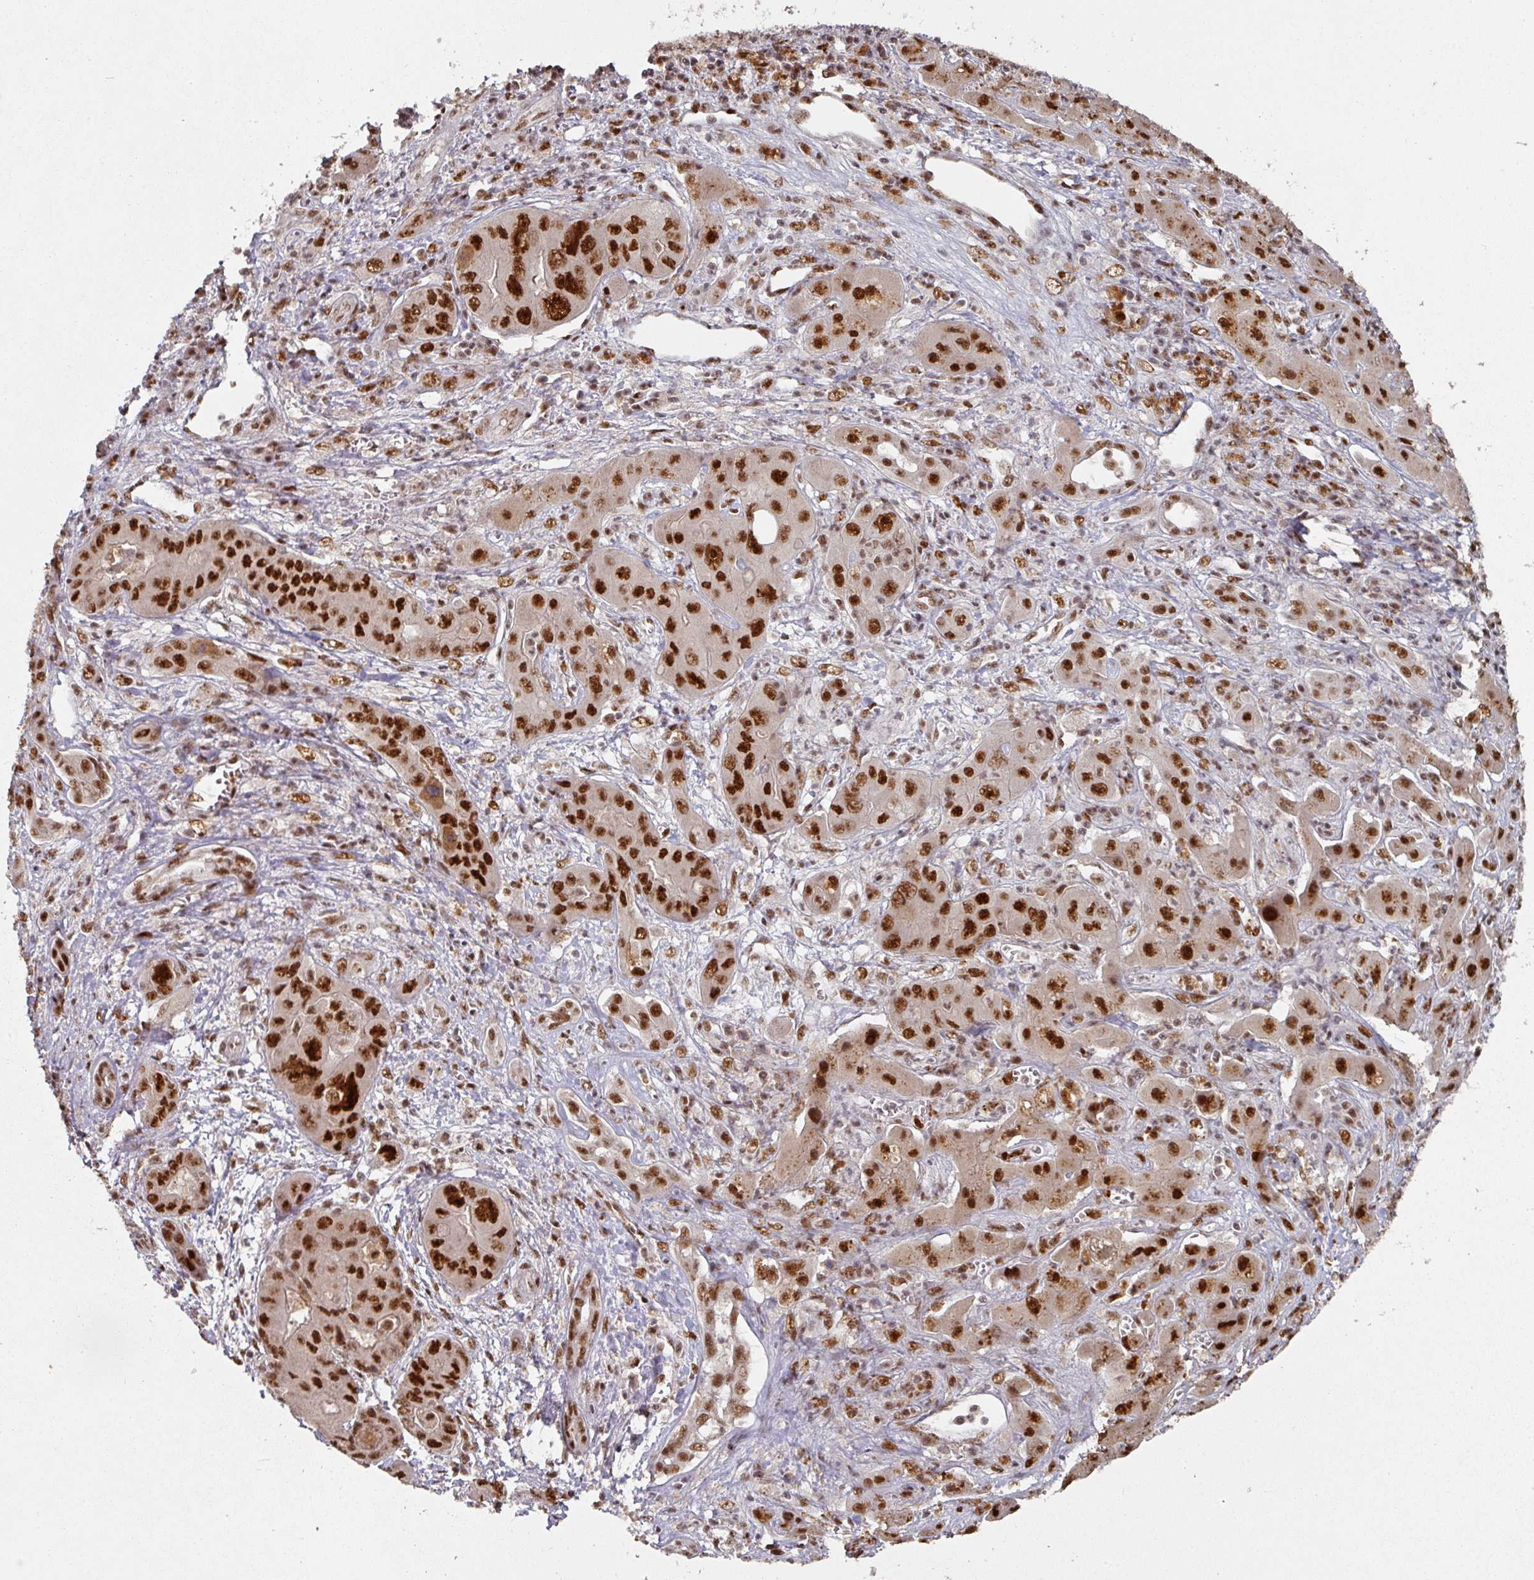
{"staining": {"intensity": "strong", "quantity": ">75%", "location": "nuclear"}, "tissue": "liver cancer", "cell_type": "Tumor cells", "image_type": "cancer", "snomed": [{"axis": "morphology", "description": "Cholangiocarcinoma"}, {"axis": "topography", "description": "Liver"}], "caption": "Cholangiocarcinoma (liver) stained with a brown dye displays strong nuclear positive positivity in approximately >75% of tumor cells.", "gene": "MEPCE", "patient": {"sex": "male", "age": 67}}